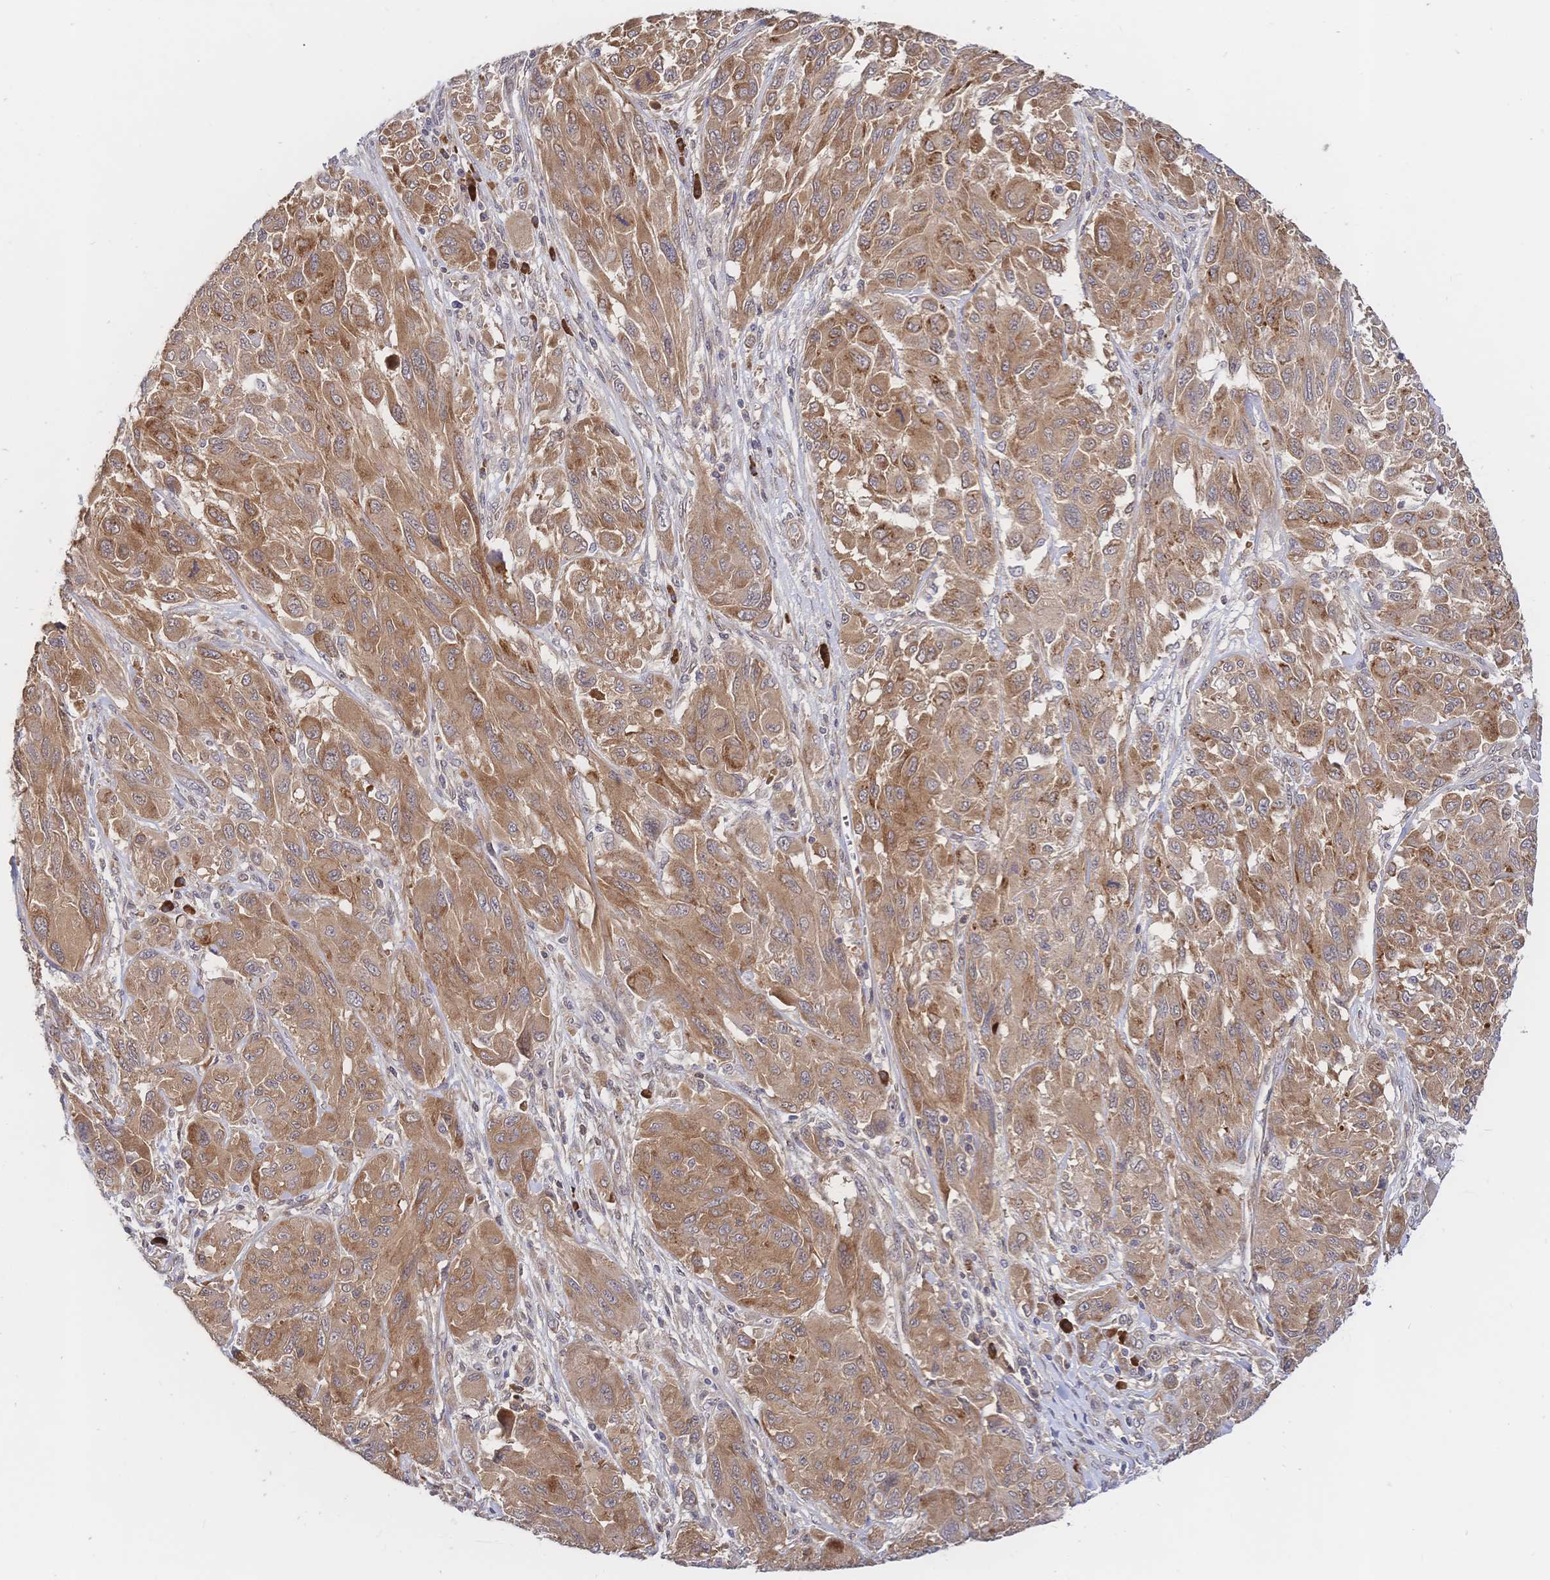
{"staining": {"intensity": "moderate", "quantity": ">75%", "location": "cytoplasmic/membranous"}, "tissue": "melanoma", "cell_type": "Tumor cells", "image_type": "cancer", "snomed": [{"axis": "morphology", "description": "Malignant melanoma, NOS"}, {"axis": "topography", "description": "Skin"}], "caption": "Immunohistochemistry (IHC) of malignant melanoma demonstrates medium levels of moderate cytoplasmic/membranous staining in approximately >75% of tumor cells.", "gene": "LMO4", "patient": {"sex": "female", "age": 91}}